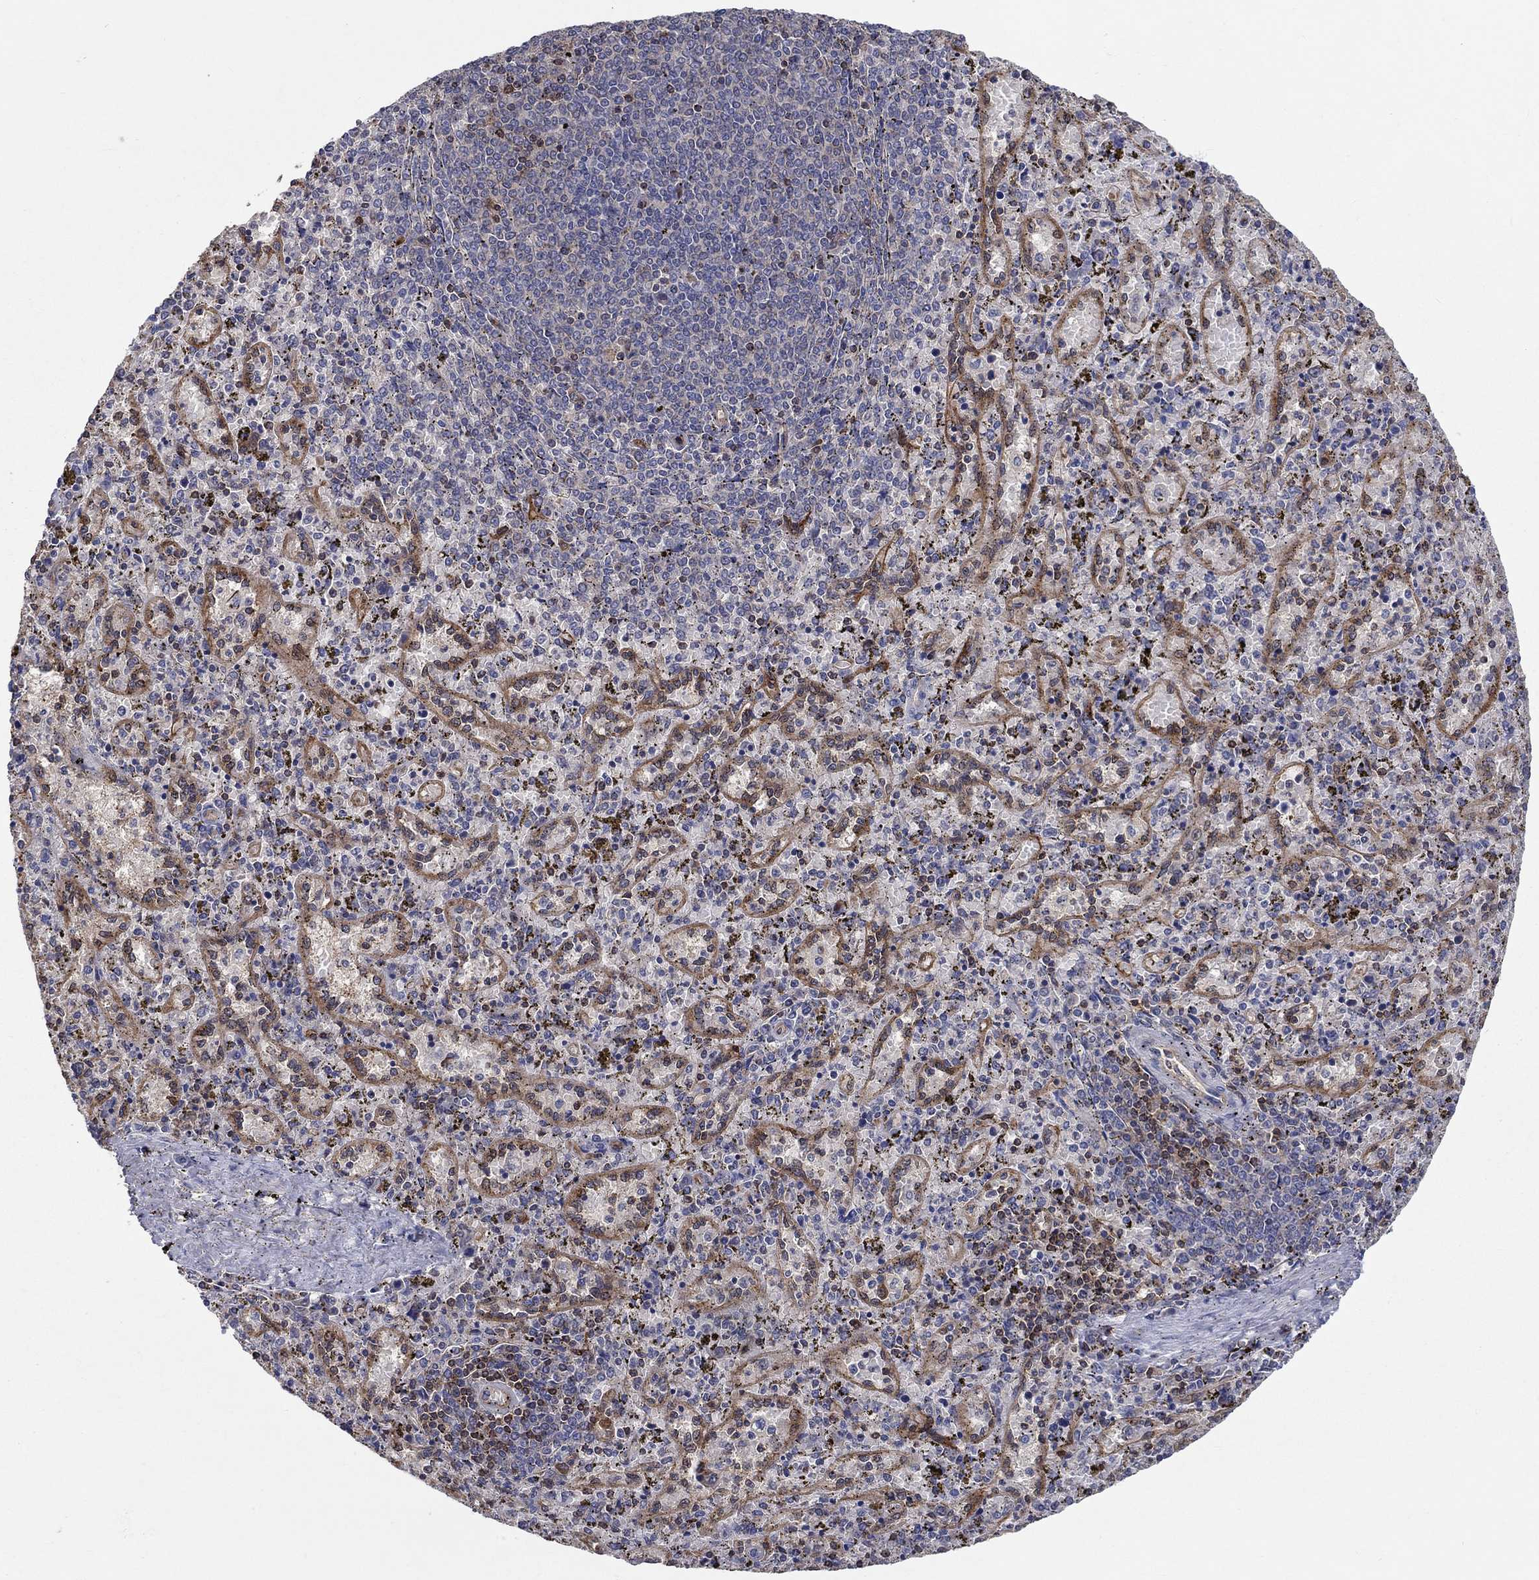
{"staining": {"intensity": "negative", "quantity": "none", "location": "none"}, "tissue": "spleen", "cell_type": "Cells in red pulp", "image_type": "normal", "snomed": [{"axis": "morphology", "description": "Normal tissue, NOS"}, {"axis": "topography", "description": "Spleen"}], "caption": "This is a histopathology image of immunohistochemistry staining of unremarkable spleen, which shows no staining in cells in red pulp. (Stains: DAB (3,3'-diaminobenzidine) IHC with hematoxylin counter stain, Microscopy: brightfield microscopy at high magnification).", "gene": "AGFG2", "patient": {"sex": "female", "age": 50}}